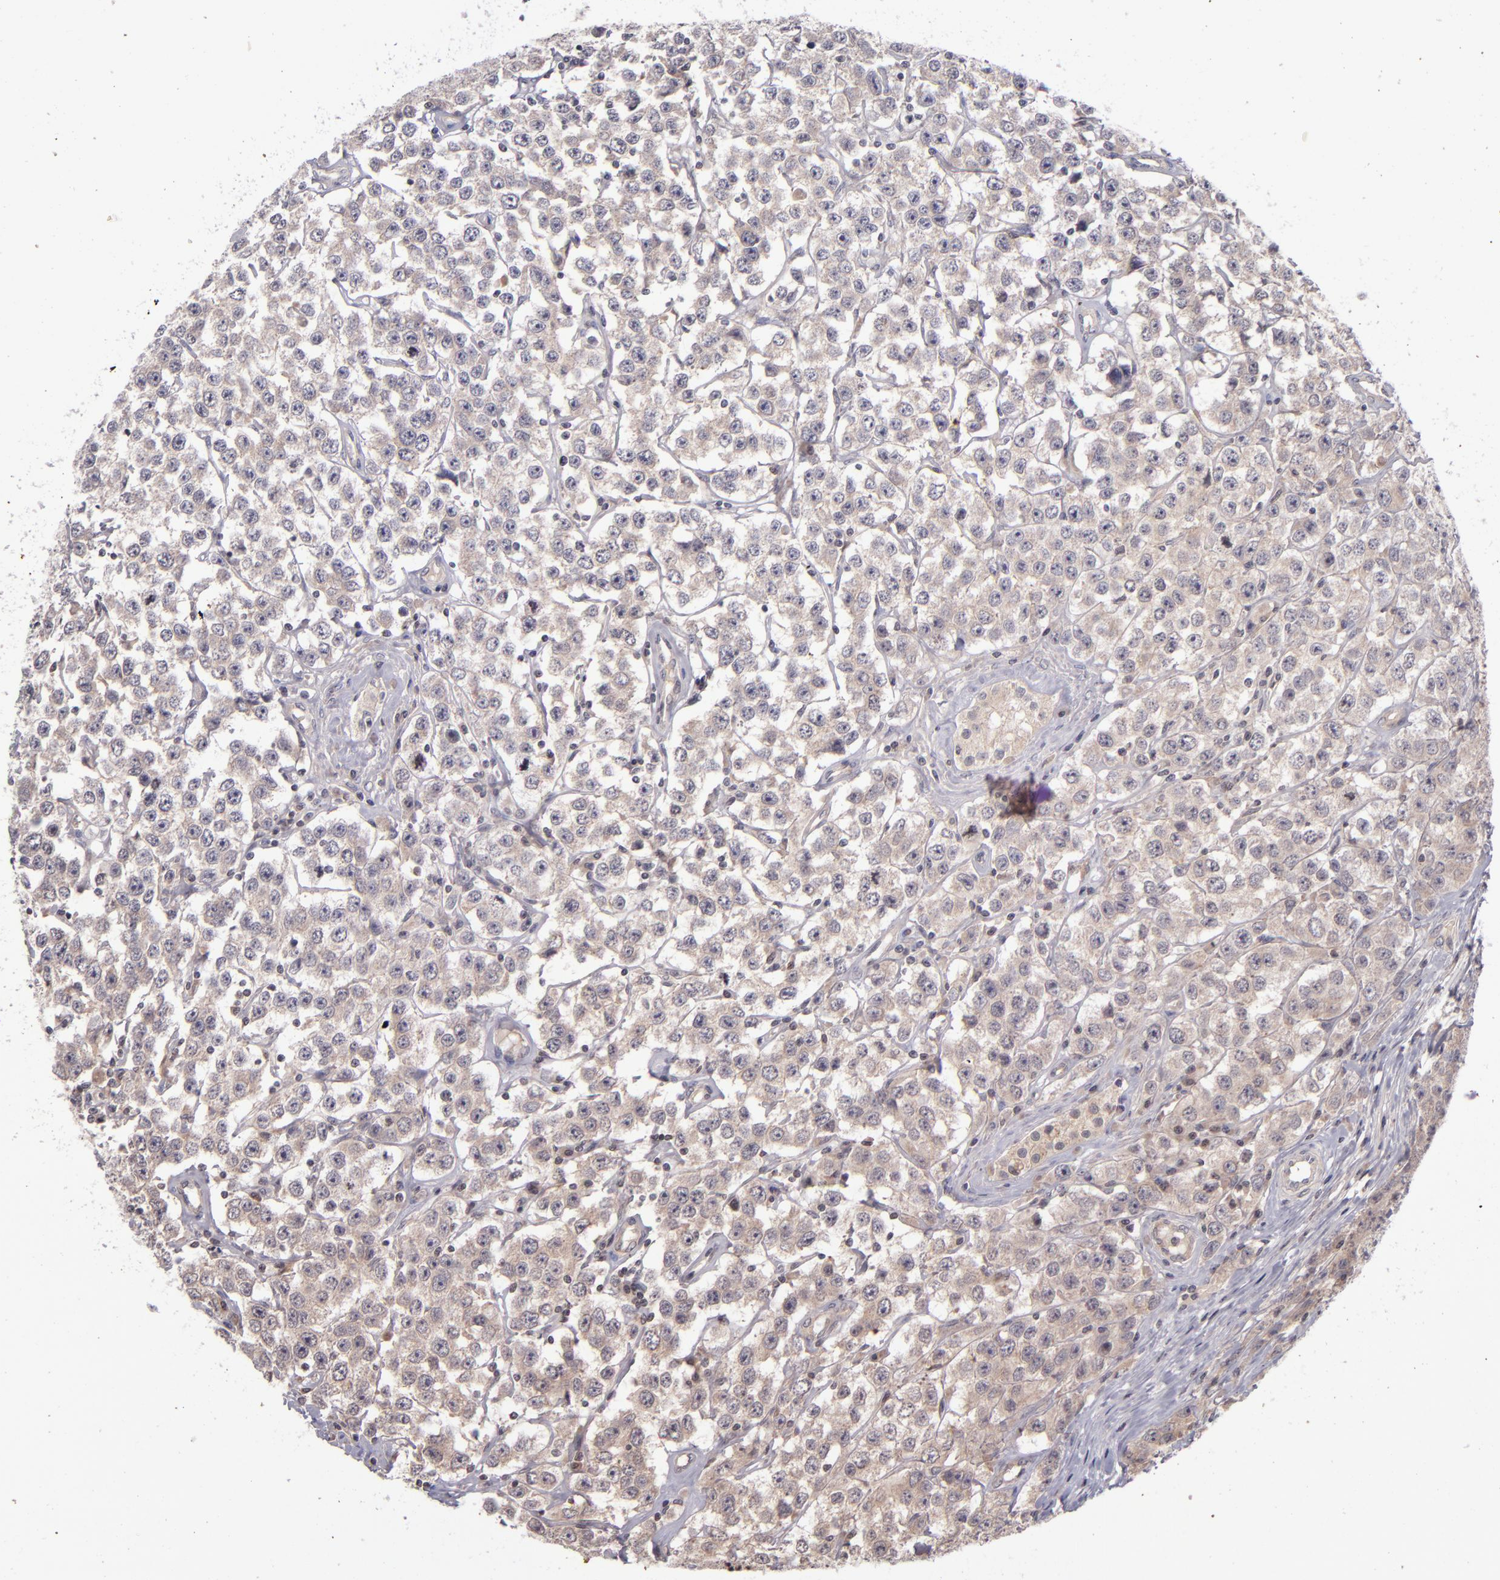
{"staining": {"intensity": "weak", "quantity": ">75%", "location": "cytoplasmic/membranous"}, "tissue": "testis cancer", "cell_type": "Tumor cells", "image_type": "cancer", "snomed": [{"axis": "morphology", "description": "Seminoma, NOS"}, {"axis": "topography", "description": "Testis"}], "caption": "Weak cytoplasmic/membranous staining is seen in approximately >75% of tumor cells in testis seminoma.", "gene": "TSC2", "patient": {"sex": "male", "age": 52}}